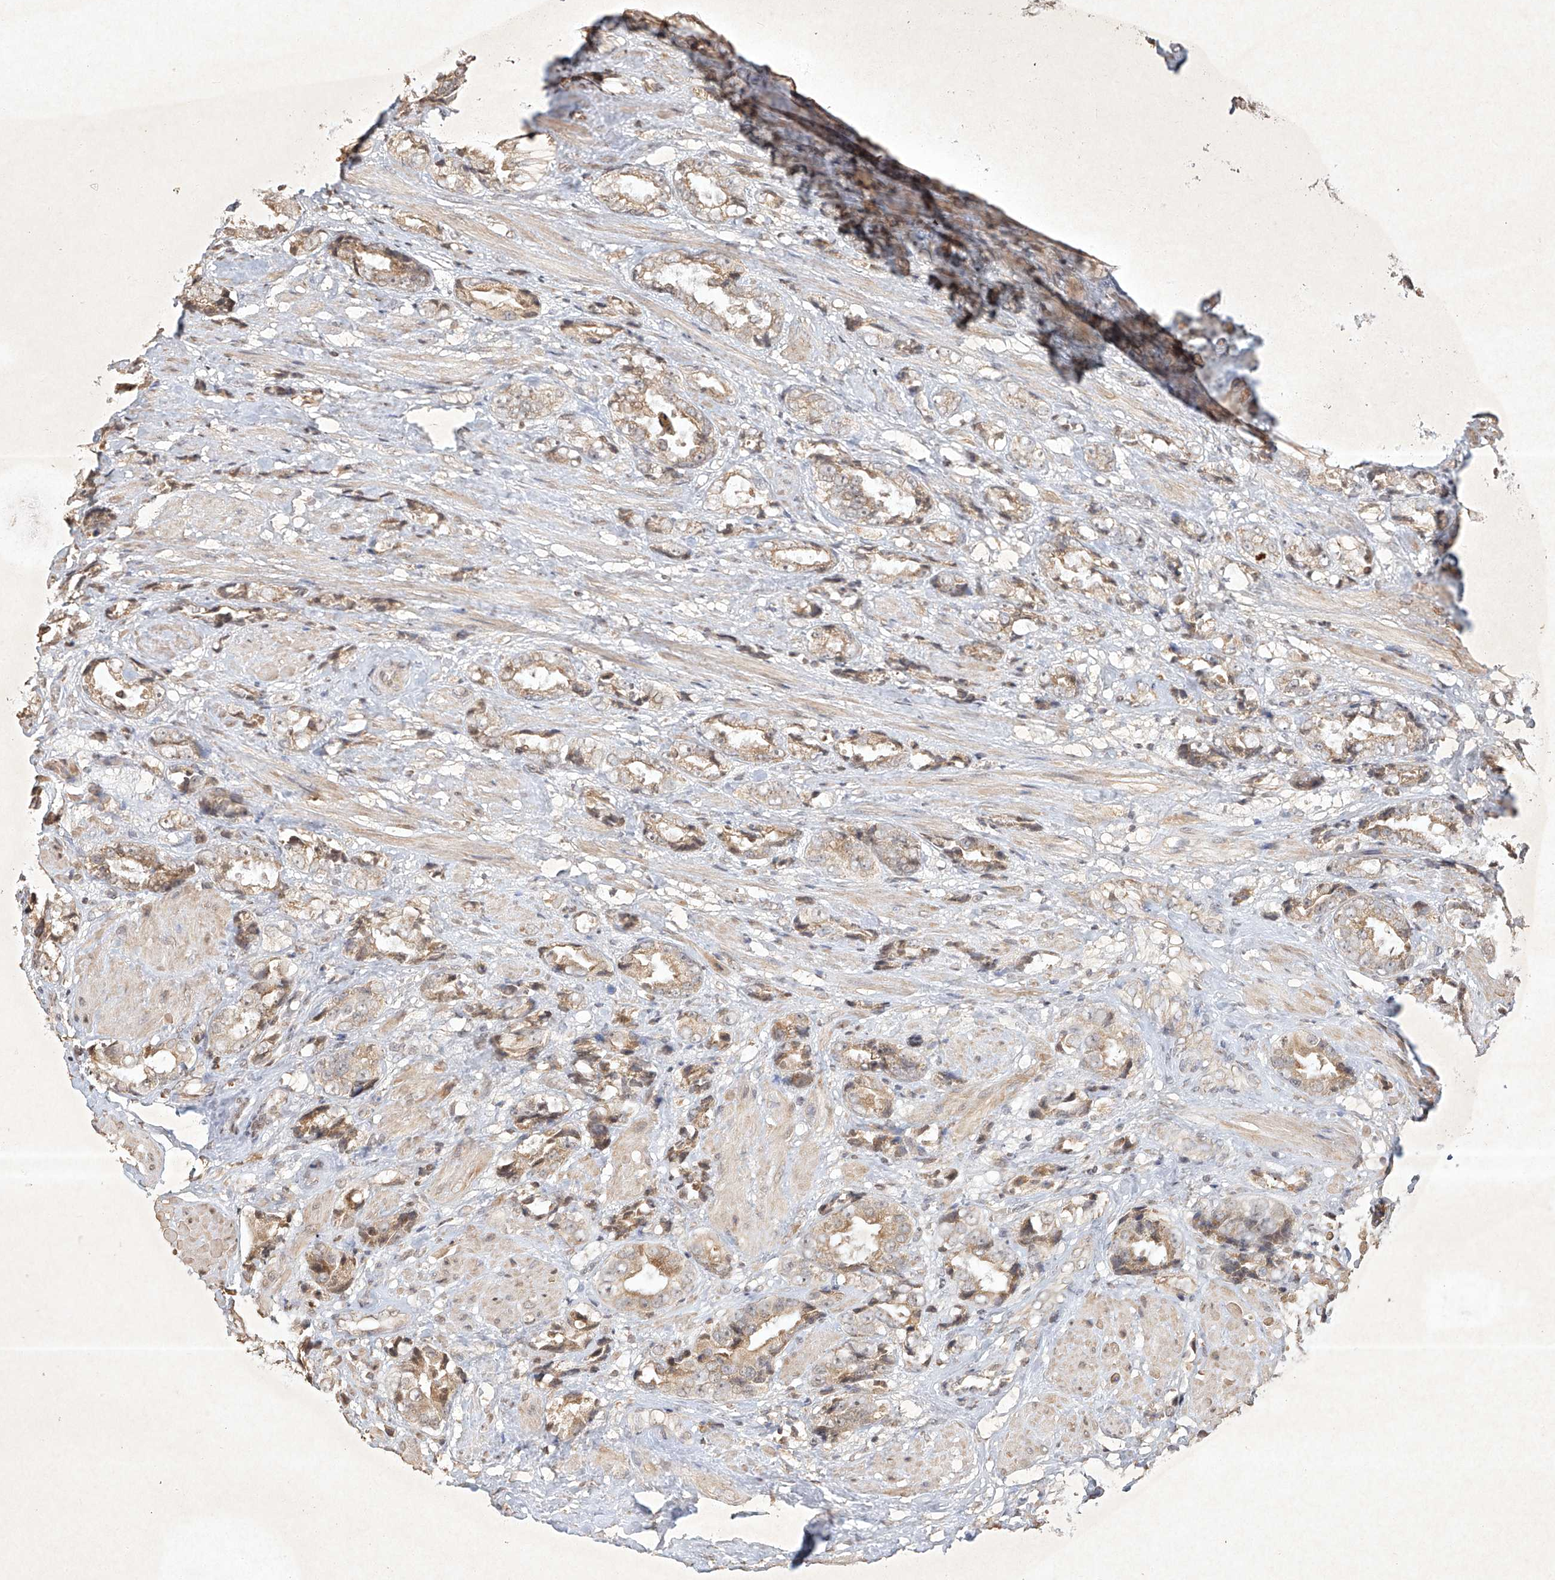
{"staining": {"intensity": "weak", "quantity": ">75%", "location": "cytoplasmic/membranous"}, "tissue": "prostate cancer", "cell_type": "Tumor cells", "image_type": "cancer", "snomed": [{"axis": "morphology", "description": "Adenocarcinoma, High grade"}, {"axis": "topography", "description": "Prostate"}], "caption": "IHC (DAB (3,3'-diaminobenzidine)) staining of human high-grade adenocarcinoma (prostate) reveals weak cytoplasmic/membranous protein expression in approximately >75% of tumor cells.", "gene": "BTRC", "patient": {"sex": "male", "age": 61}}